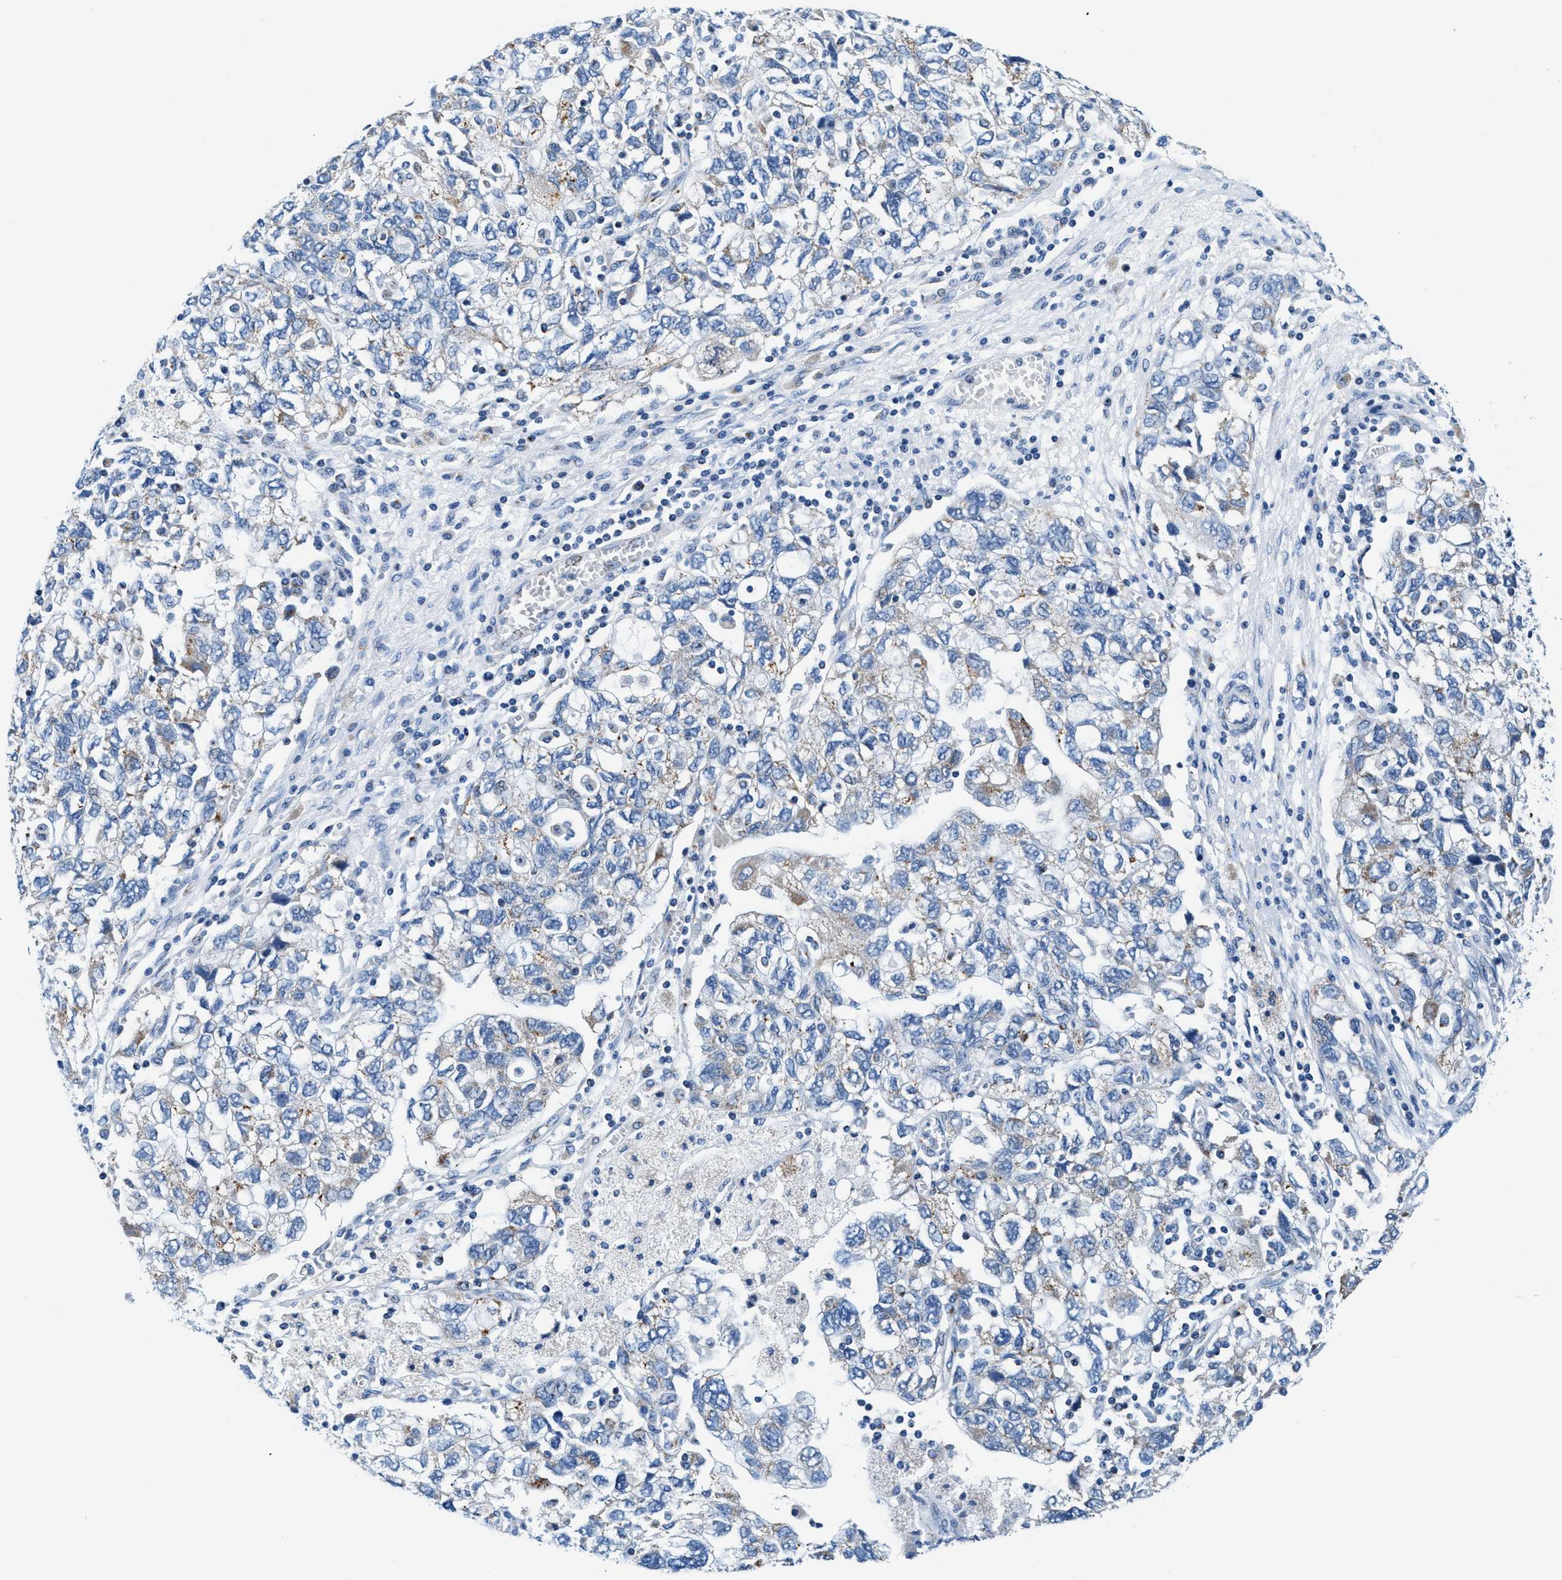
{"staining": {"intensity": "weak", "quantity": "<25%", "location": "cytoplasmic/membranous"}, "tissue": "ovarian cancer", "cell_type": "Tumor cells", "image_type": "cancer", "snomed": [{"axis": "morphology", "description": "Carcinoma, NOS"}, {"axis": "morphology", "description": "Cystadenocarcinoma, serous, NOS"}, {"axis": "topography", "description": "Ovary"}], "caption": "Micrograph shows no protein positivity in tumor cells of ovarian serous cystadenocarcinoma tissue.", "gene": "VPS53", "patient": {"sex": "female", "age": 69}}